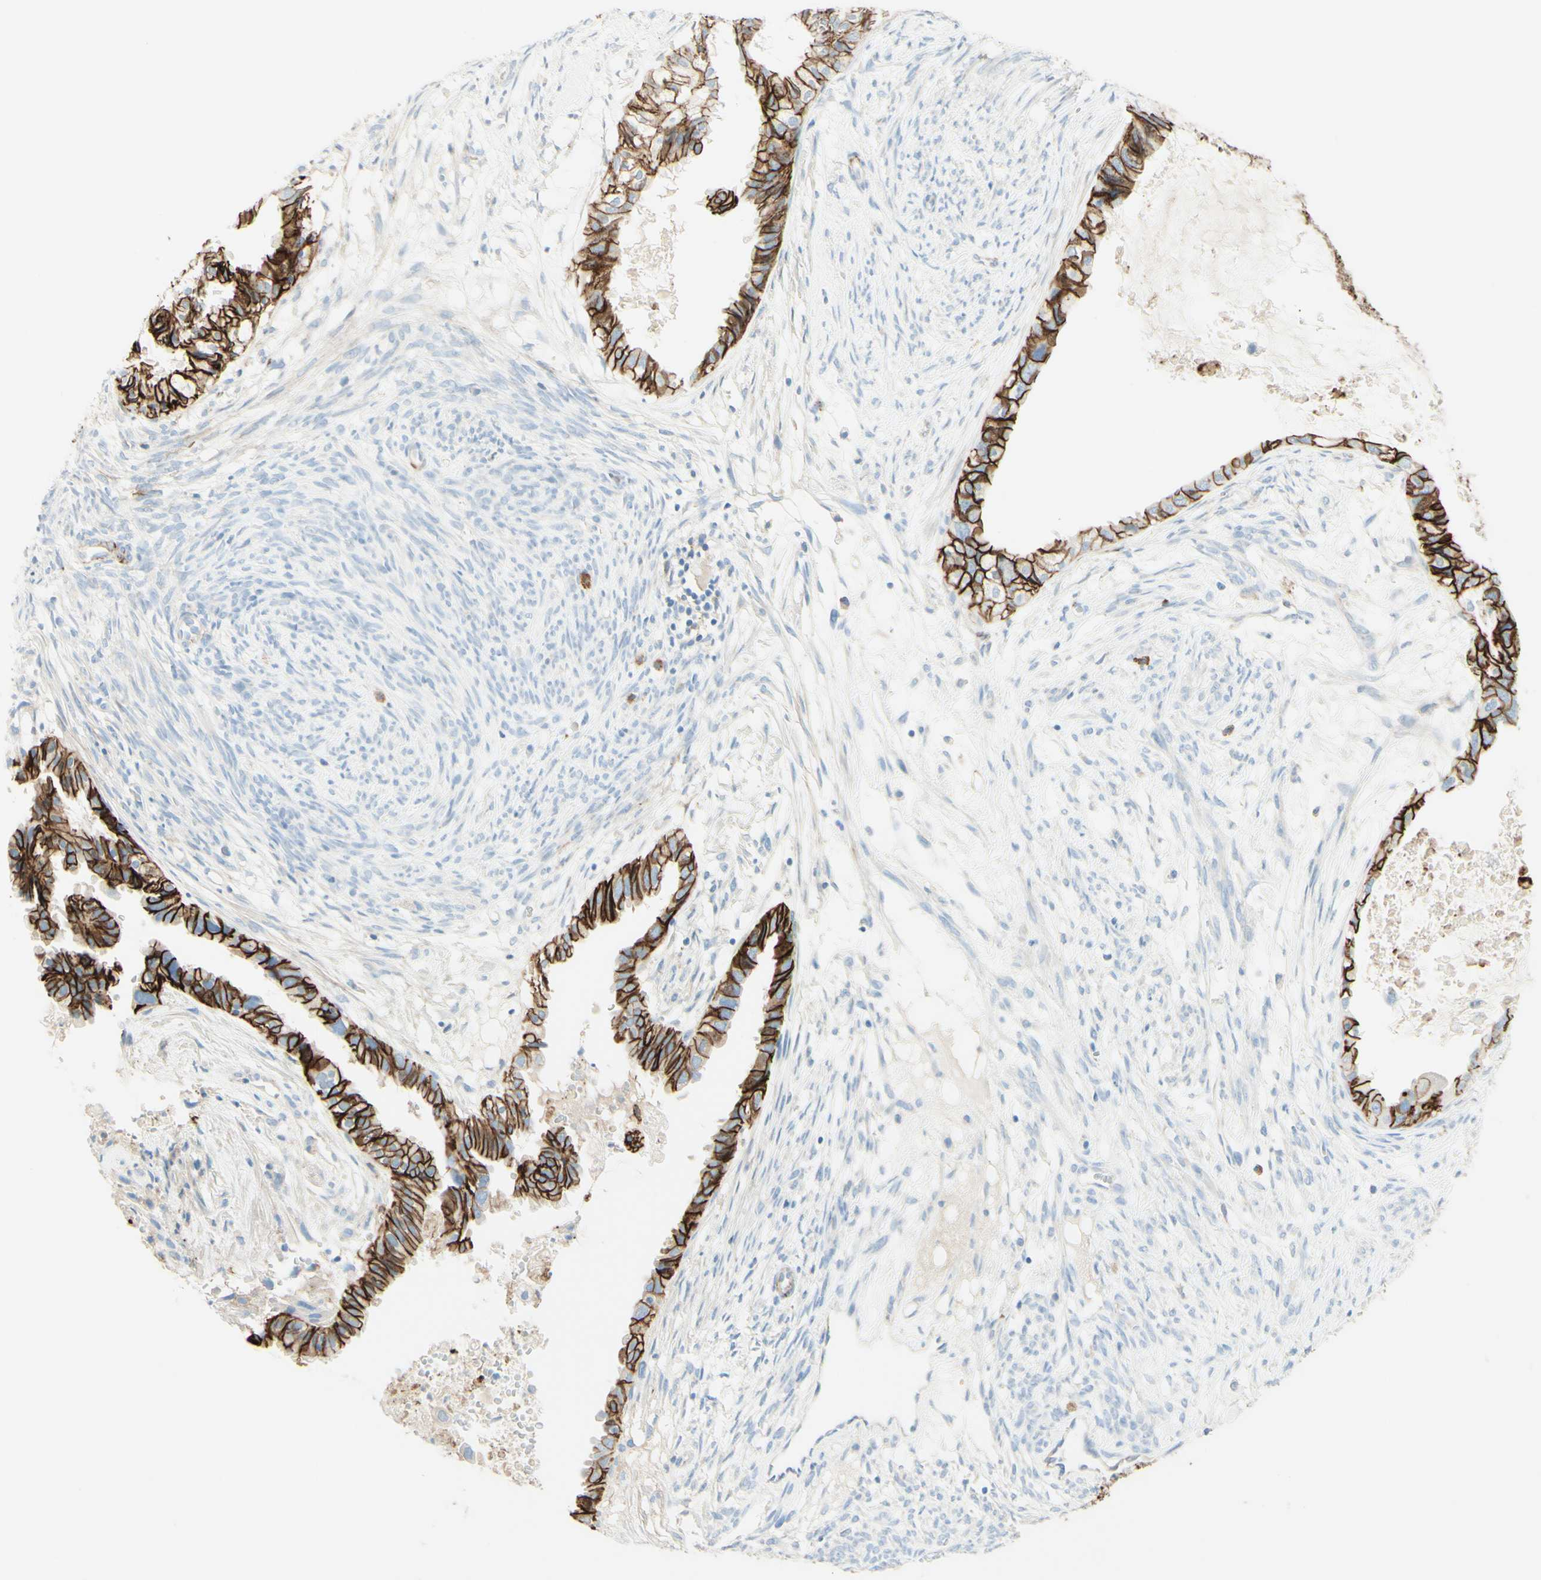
{"staining": {"intensity": "strong", "quantity": ">75%", "location": "cytoplasmic/membranous"}, "tissue": "cervical cancer", "cell_type": "Tumor cells", "image_type": "cancer", "snomed": [{"axis": "morphology", "description": "Normal tissue, NOS"}, {"axis": "morphology", "description": "Adenocarcinoma, NOS"}, {"axis": "topography", "description": "Cervix"}, {"axis": "topography", "description": "Endometrium"}], "caption": "About >75% of tumor cells in human cervical cancer show strong cytoplasmic/membranous protein staining as visualized by brown immunohistochemical staining.", "gene": "ALCAM", "patient": {"sex": "female", "age": 86}}